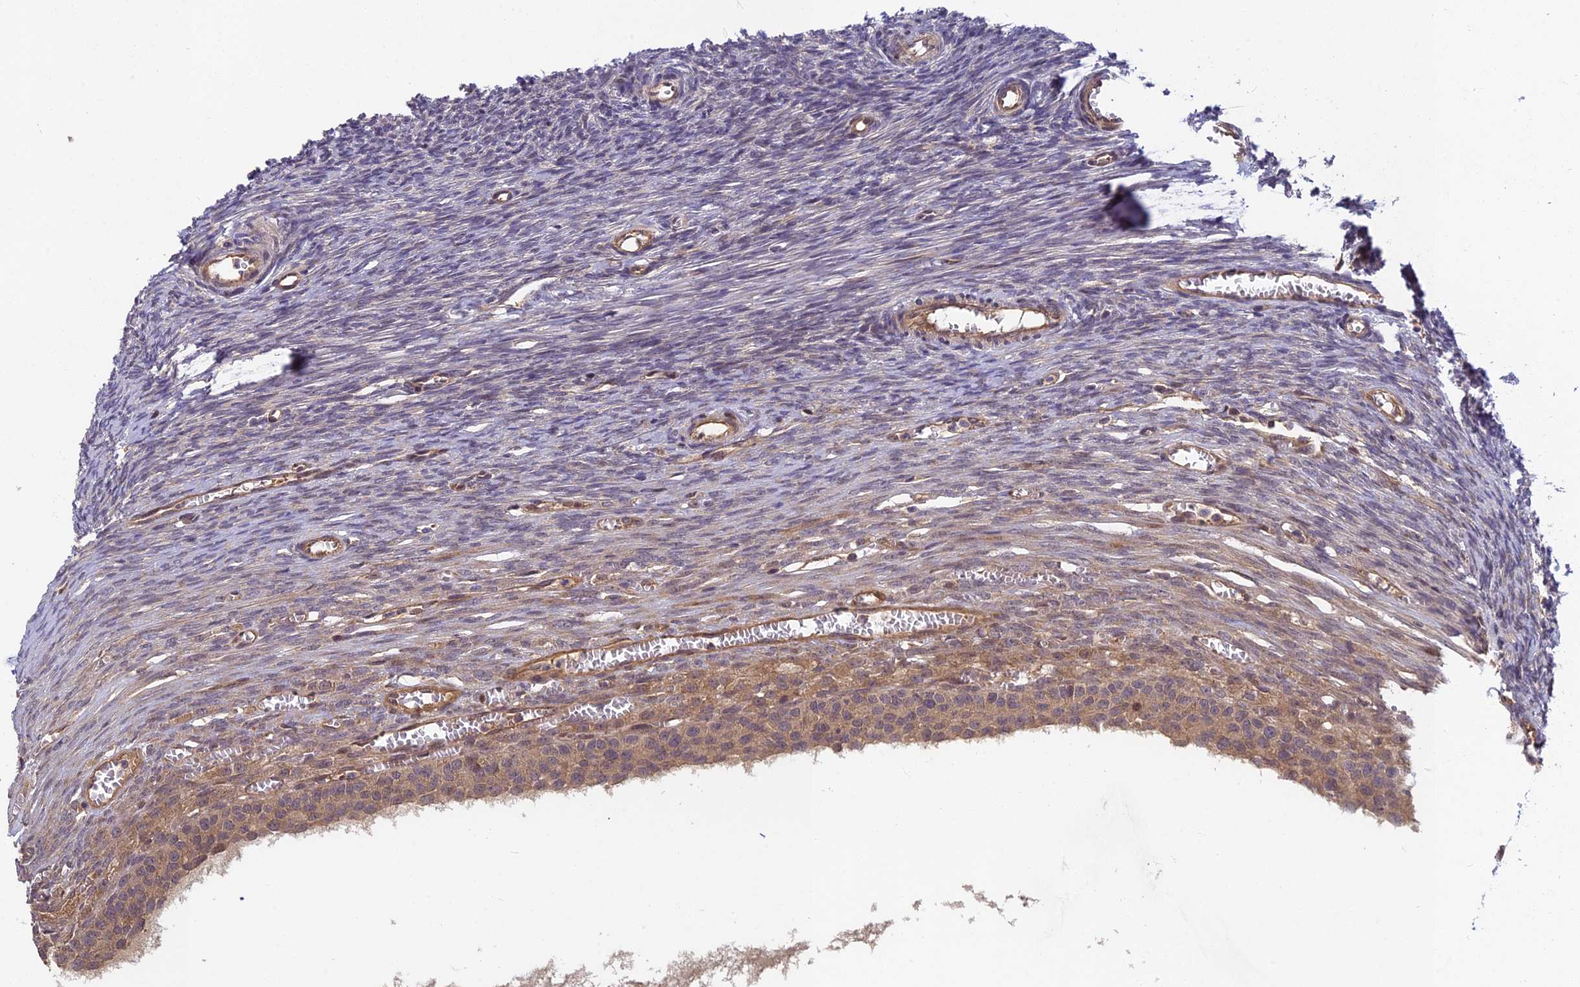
{"staining": {"intensity": "weak", "quantity": ">75%", "location": "cytoplasmic/membranous"}, "tissue": "ovary", "cell_type": "Follicle cells", "image_type": "normal", "snomed": [{"axis": "morphology", "description": "Normal tissue, NOS"}, {"axis": "topography", "description": "Ovary"}], "caption": "Brown immunohistochemical staining in normal human ovary reveals weak cytoplasmic/membranous positivity in approximately >75% of follicle cells.", "gene": "PIKFYVE", "patient": {"sex": "female", "age": 44}}